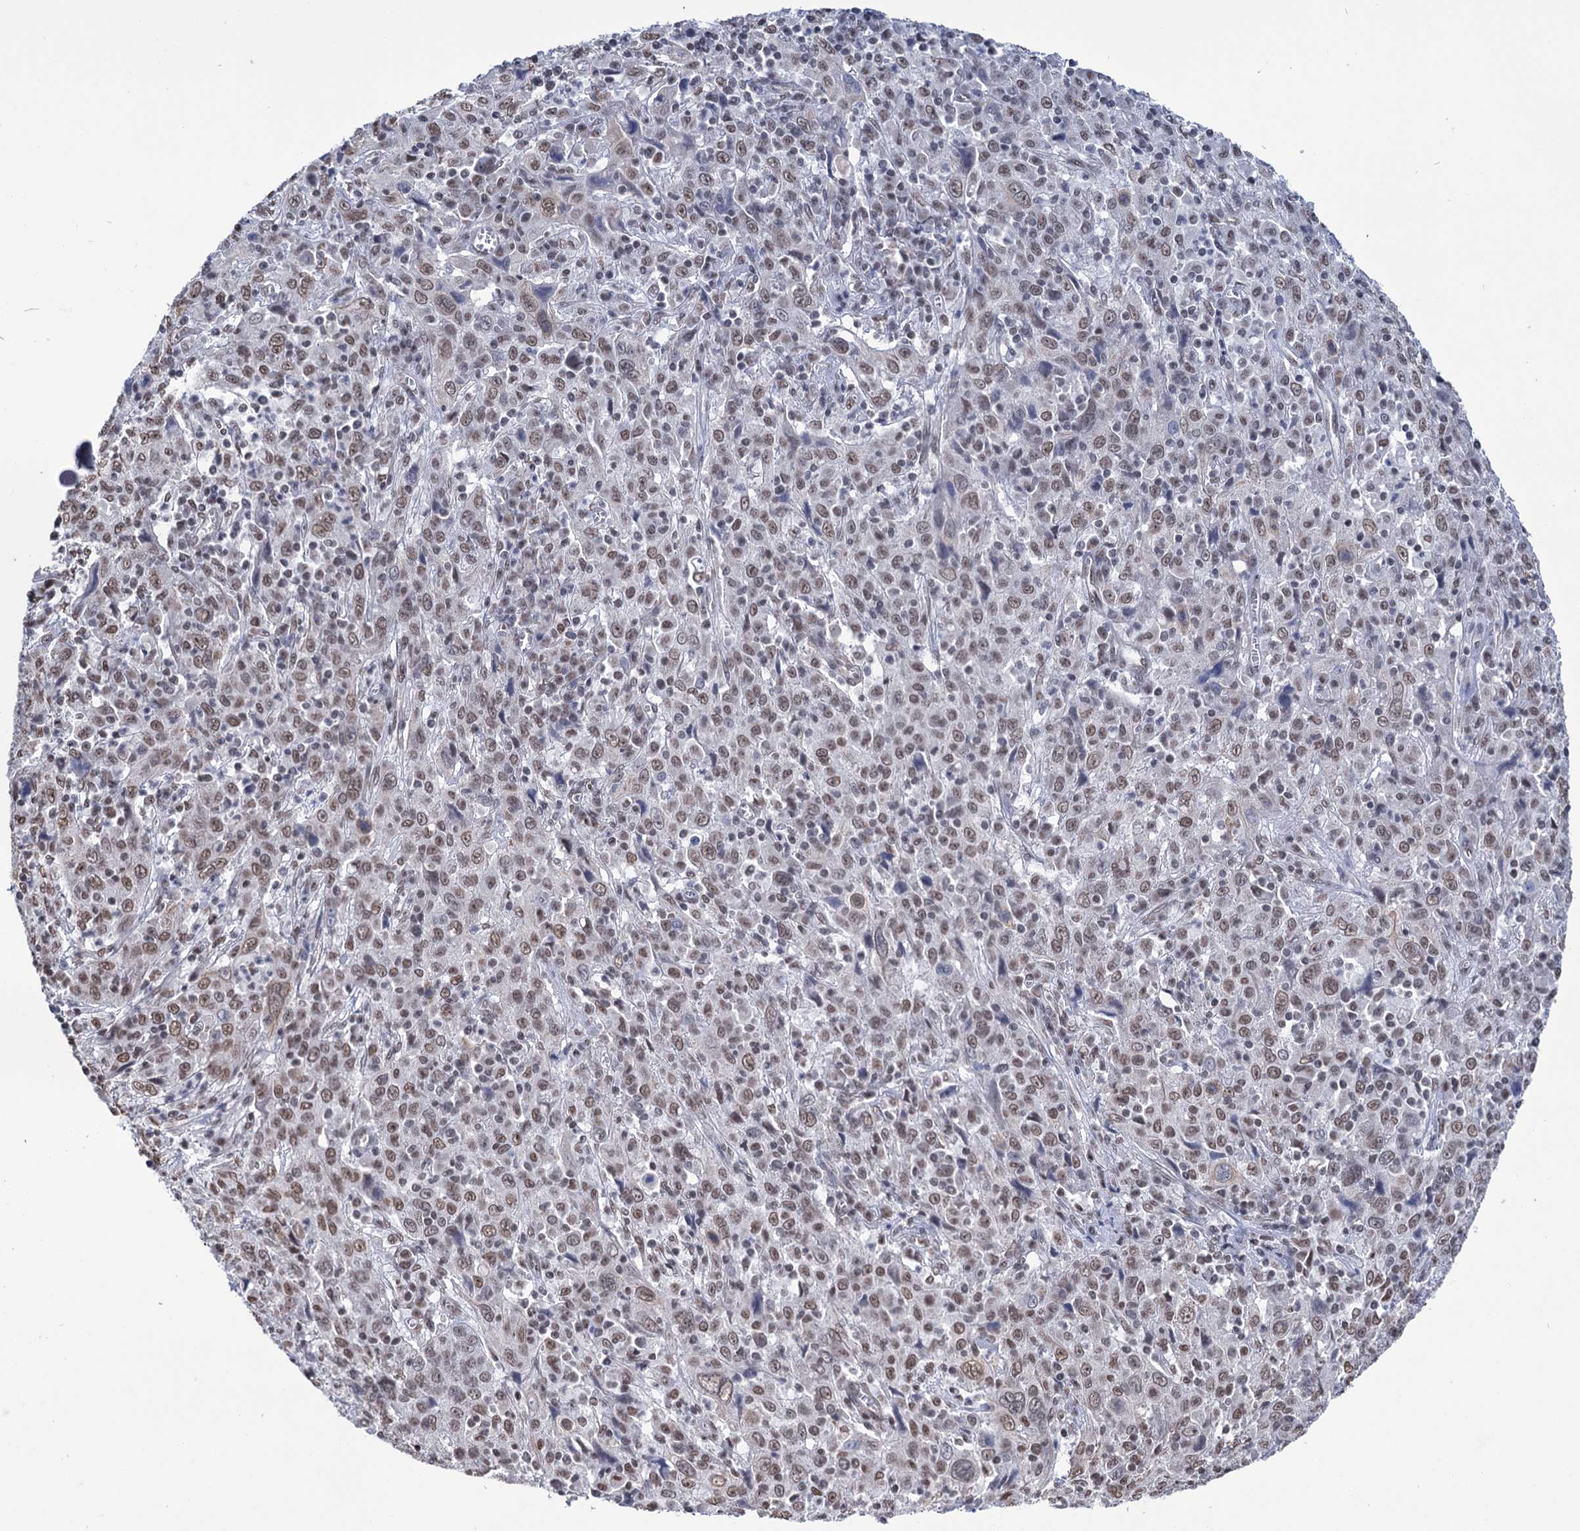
{"staining": {"intensity": "weak", "quantity": "25%-75%", "location": "nuclear"}, "tissue": "cervical cancer", "cell_type": "Tumor cells", "image_type": "cancer", "snomed": [{"axis": "morphology", "description": "Squamous cell carcinoma, NOS"}, {"axis": "topography", "description": "Cervix"}], "caption": "Cervical cancer (squamous cell carcinoma) tissue reveals weak nuclear expression in approximately 25%-75% of tumor cells, visualized by immunohistochemistry.", "gene": "ABHD10", "patient": {"sex": "female", "age": 46}}